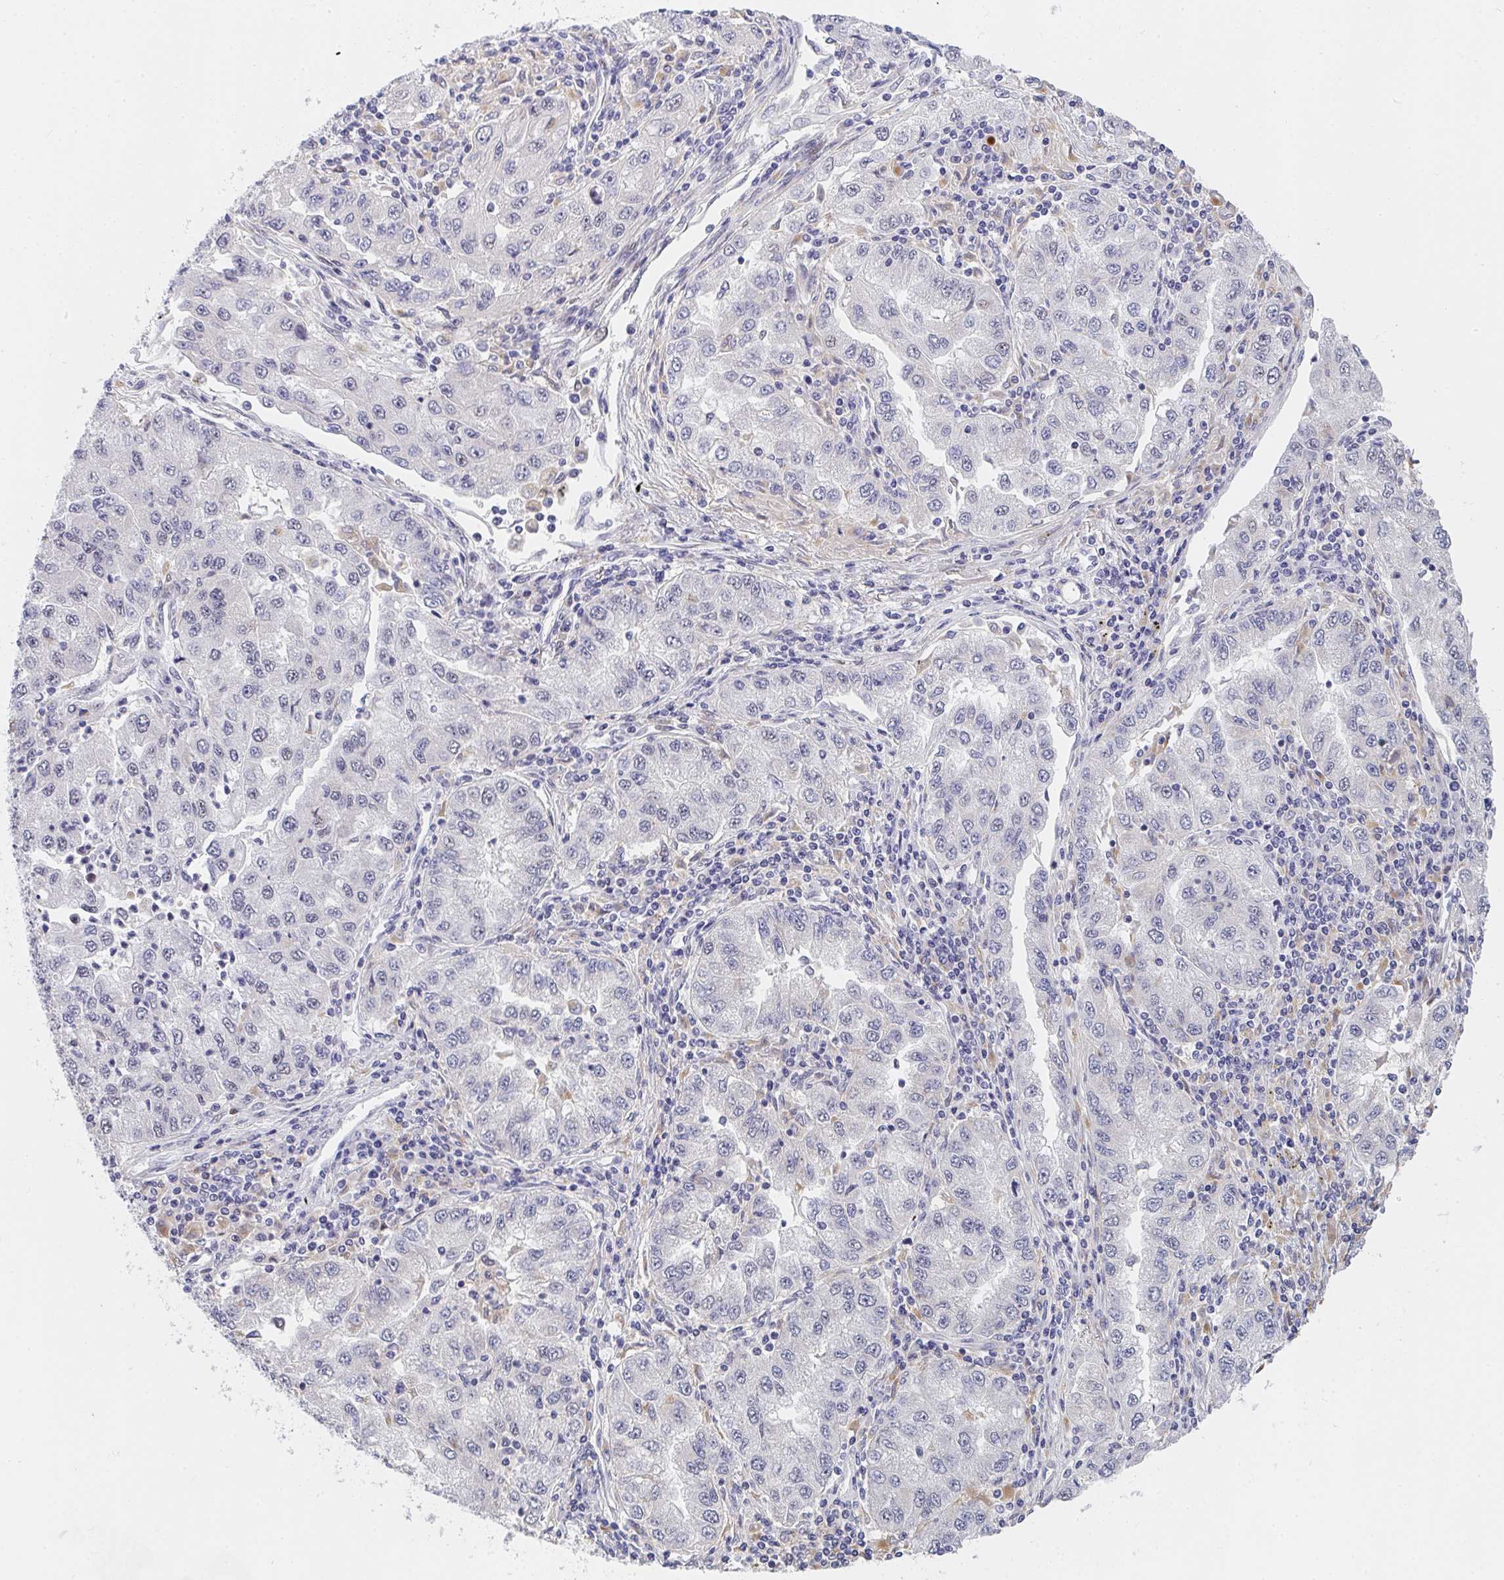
{"staining": {"intensity": "negative", "quantity": "none", "location": "none"}, "tissue": "lung cancer", "cell_type": "Tumor cells", "image_type": "cancer", "snomed": [{"axis": "morphology", "description": "Adenocarcinoma, NOS"}, {"axis": "morphology", "description": "Adenocarcinoma primary or metastatic"}, {"axis": "topography", "description": "Lung"}], "caption": "Immunohistochemical staining of lung cancer (adenocarcinoma primary or metastatic) demonstrates no significant staining in tumor cells.", "gene": "ZIC3", "patient": {"sex": "male", "age": 74}}